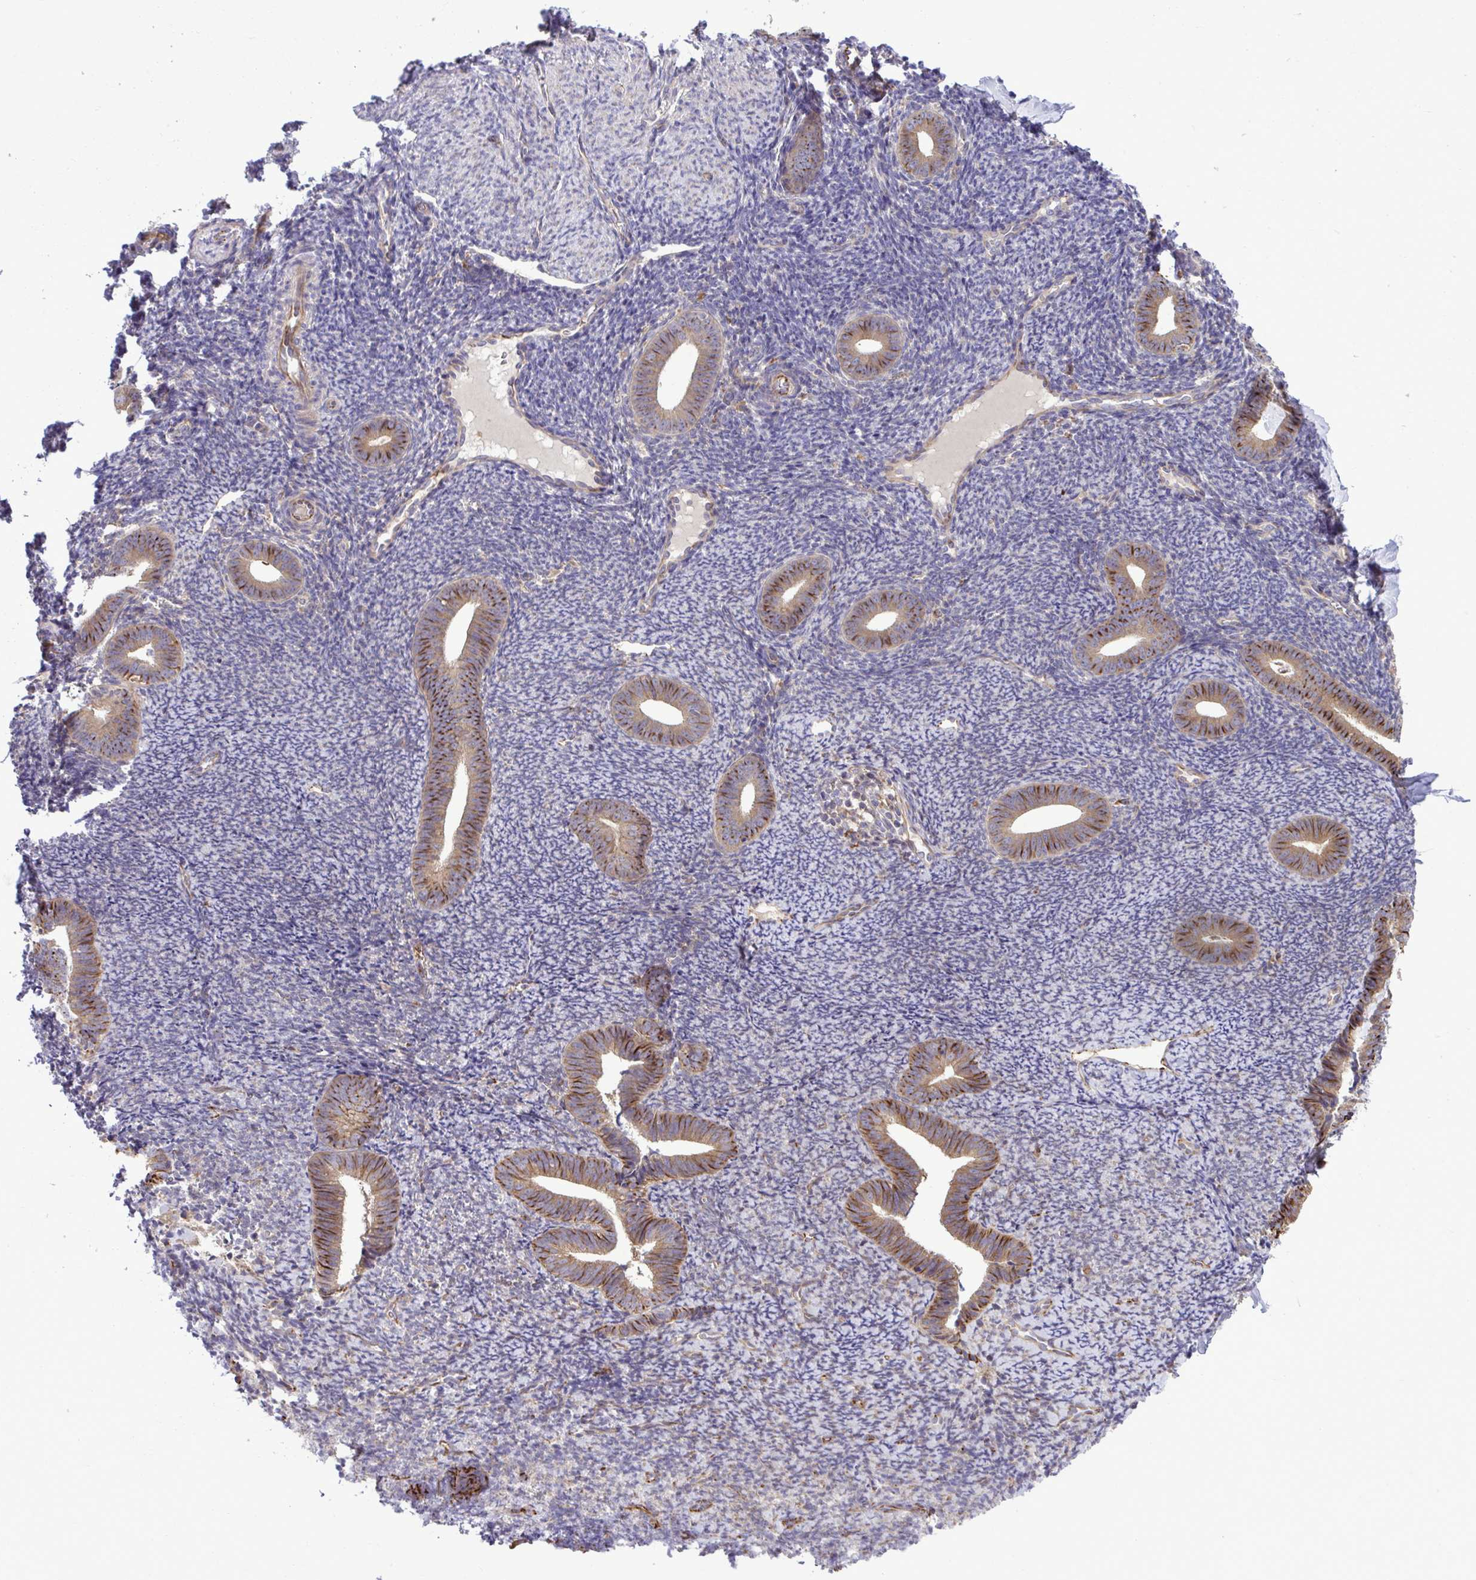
{"staining": {"intensity": "negative", "quantity": "none", "location": "none"}, "tissue": "endometrium", "cell_type": "Cells in endometrial stroma", "image_type": "normal", "snomed": [{"axis": "morphology", "description": "Normal tissue, NOS"}, {"axis": "topography", "description": "Endometrium"}], "caption": "Cells in endometrial stroma show no significant staining in benign endometrium. (DAB (3,3'-diaminobenzidine) immunohistochemistry visualized using brightfield microscopy, high magnification).", "gene": "PAIP2", "patient": {"sex": "female", "age": 39}}